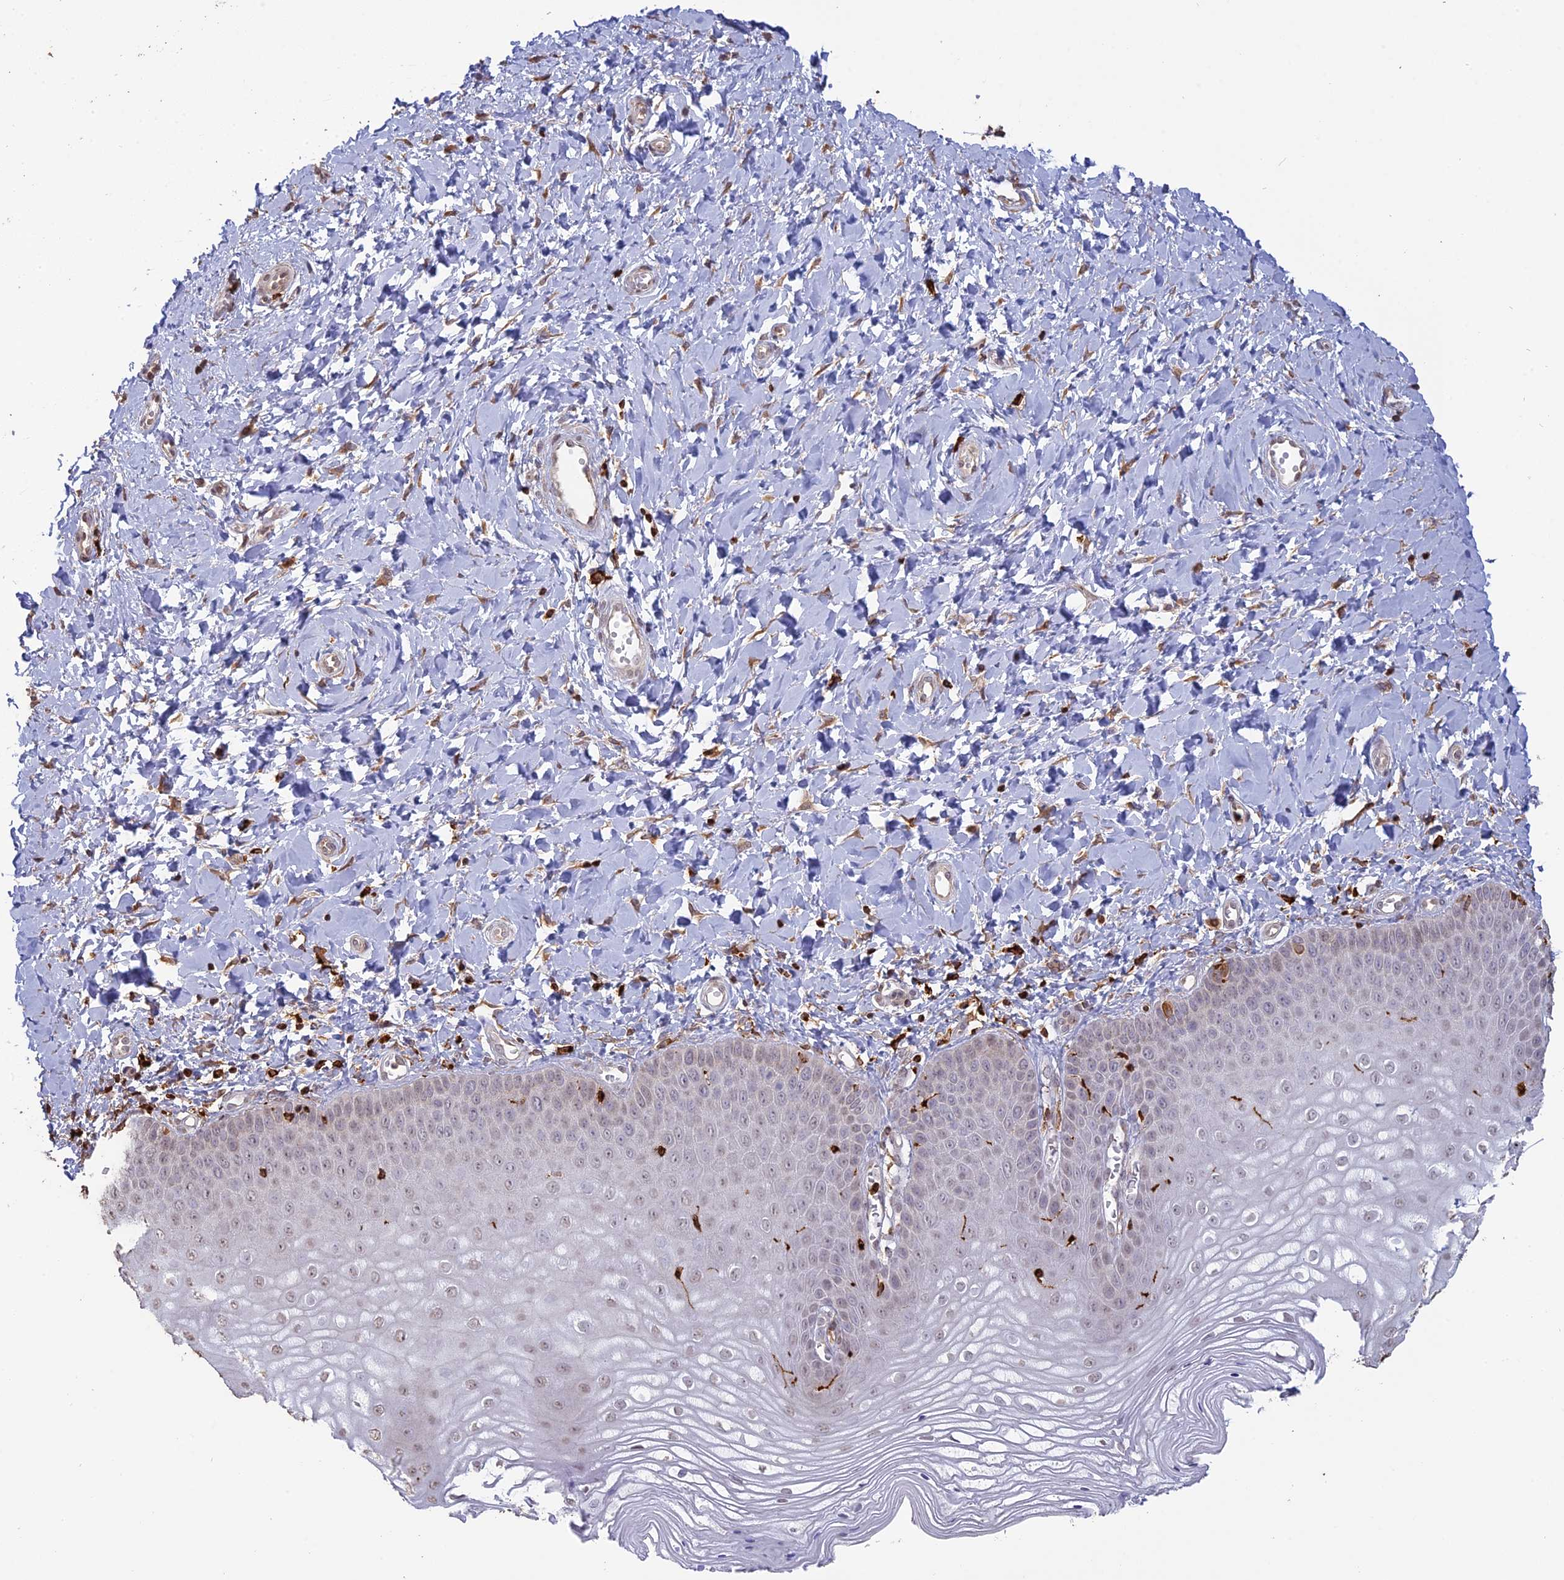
{"staining": {"intensity": "negative", "quantity": "none", "location": "none"}, "tissue": "vagina", "cell_type": "Squamous epithelial cells", "image_type": "normal", "snomed": [{"axis": "morphology", "description": "Normal tissue, NOS"}, {"axis": "topography", "description": "Vagina"}, {"axis": "topography", "description": "Cervix"}], "caption": "Vagina was stained to show a protein in brown. There is no significant staining in squamous epithelial cells. (Brightfield microscopy of DAB (3,3'-diaminobenzidine) immunohistochemistry at high magnification).", "gene": "APOBR", "patient": {"sex": "female", "age": 40}}